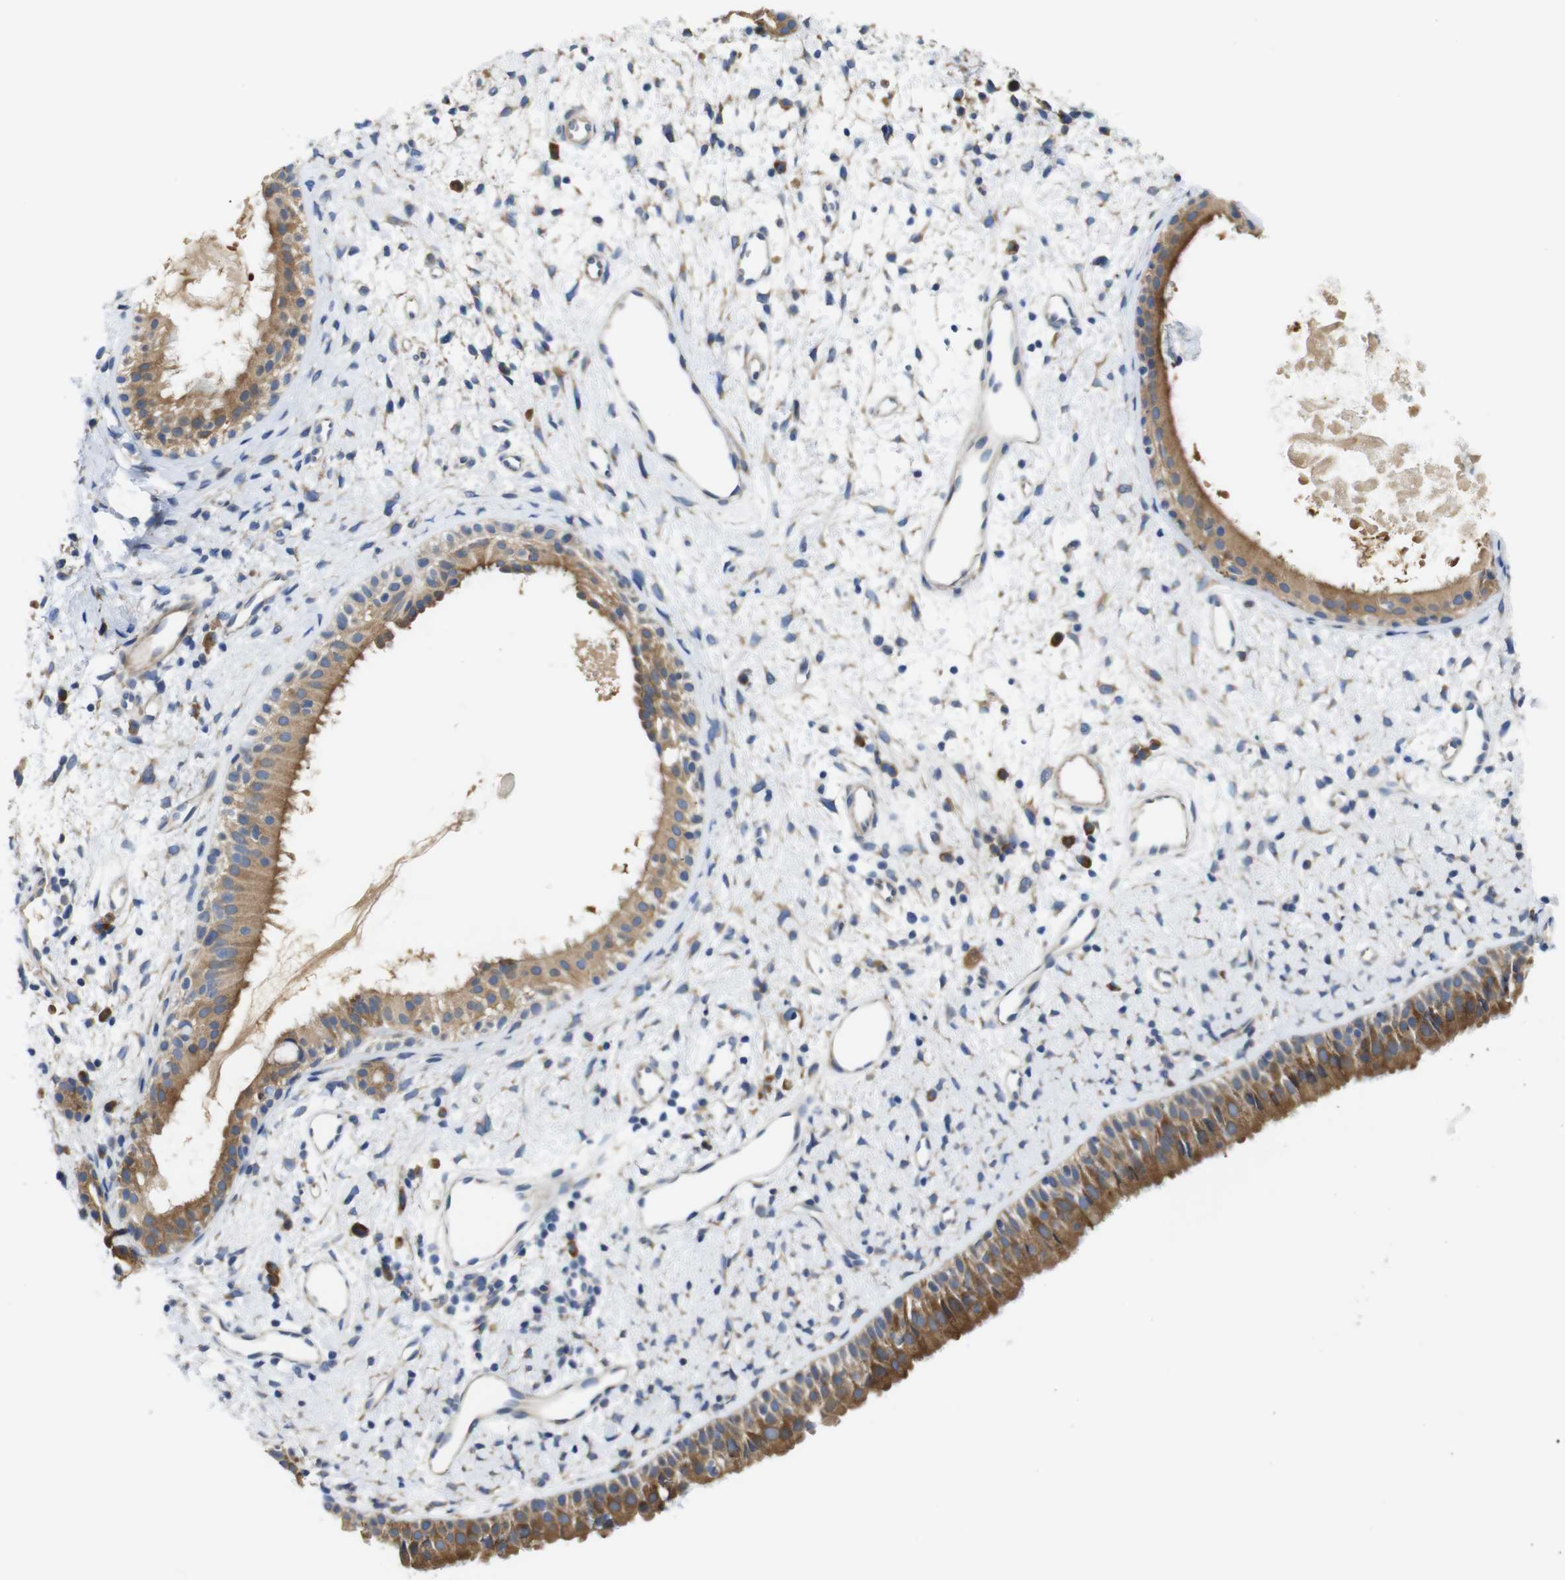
{"staining": {"intensity": "moderate", "quantity": ">75%", "location": "cytoplasmic/membranous"}, "tissue": "nasopharynx", "cell_type": "Respiratory epithelial cells", "image_type": "normal", "snomed": [{"axis": "morphology", "description": "Normal tissue, NOS"}, {"axis": "topography", "description": "Nasopharynx"}], "caption": "Immunohistochemistry histopathology image of benign nasopharynx stained for a protein (brown), which demonstrates medium levels of moderate cytoplasmic/membranous positivity in approximately >75% of respiratory epithelial cells.", "gene": "DDRGK1", "patient": {"sex": "male", "age": 22}}